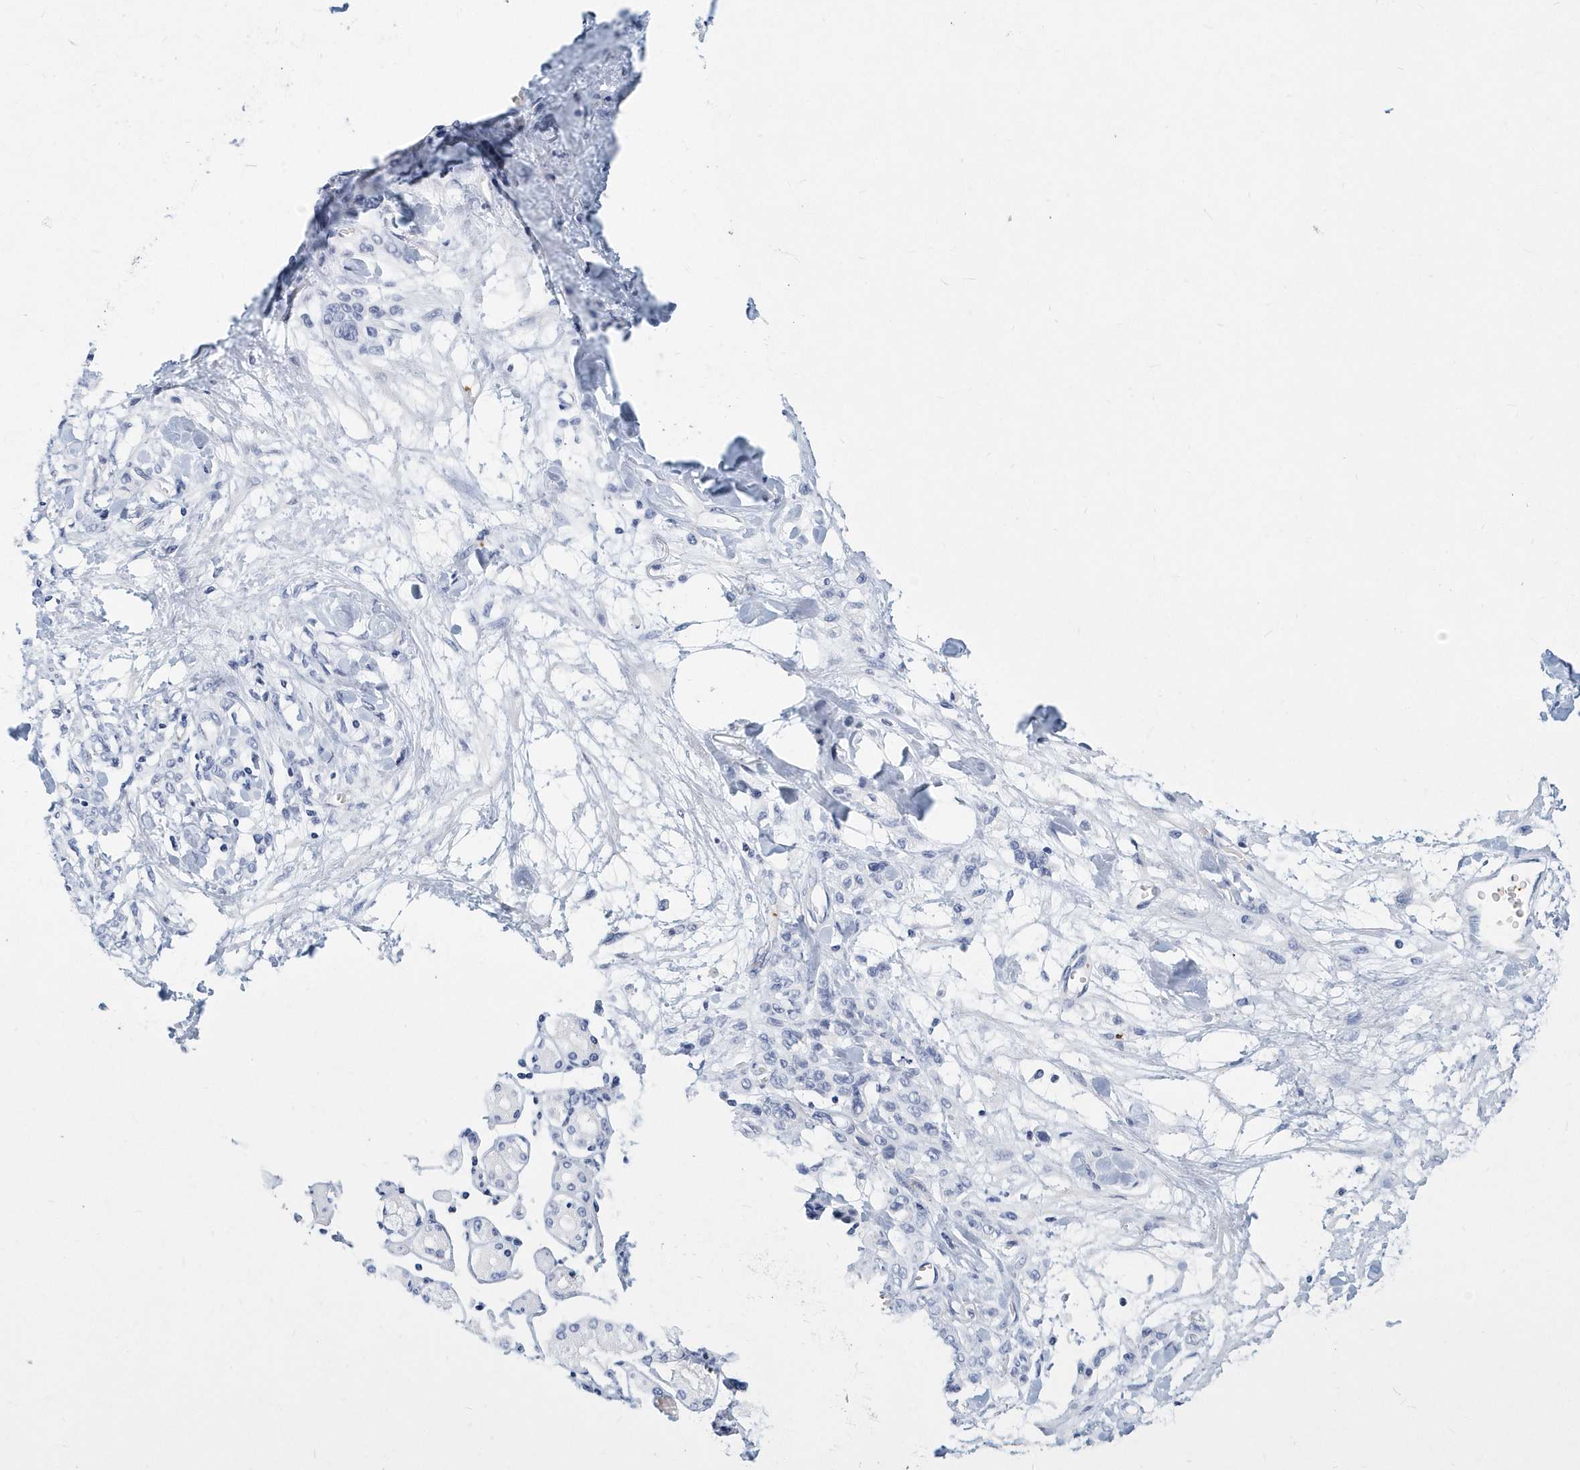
{"staining": {"intensity": "negative", "quantity": "none", "location": "none"}, "tissue": "stomach cancer", "cell_type": "Tumor cells", "image_type": "cancer", "snomed": [{"axis": "morphology", "description": "Normal tissue, NOS"}, {"axis": "morphology", "description": "Adenocarcinoma, NOS"}, {"axis": "topography", "description": "Stomach"}], "caption": "High power microscopy histopathology image of an immunohistochemistry photomicrograph of stomach cancer, revealing no significant expression in tumor cells. (Stains: DAB immunohistochemistry (IHC) with hematoxylin counter stain, Microscopy: brightfield microscopy at high magnification).", "gene": "ITGA2B", "patient": {"sex": "male", "age": 82}}